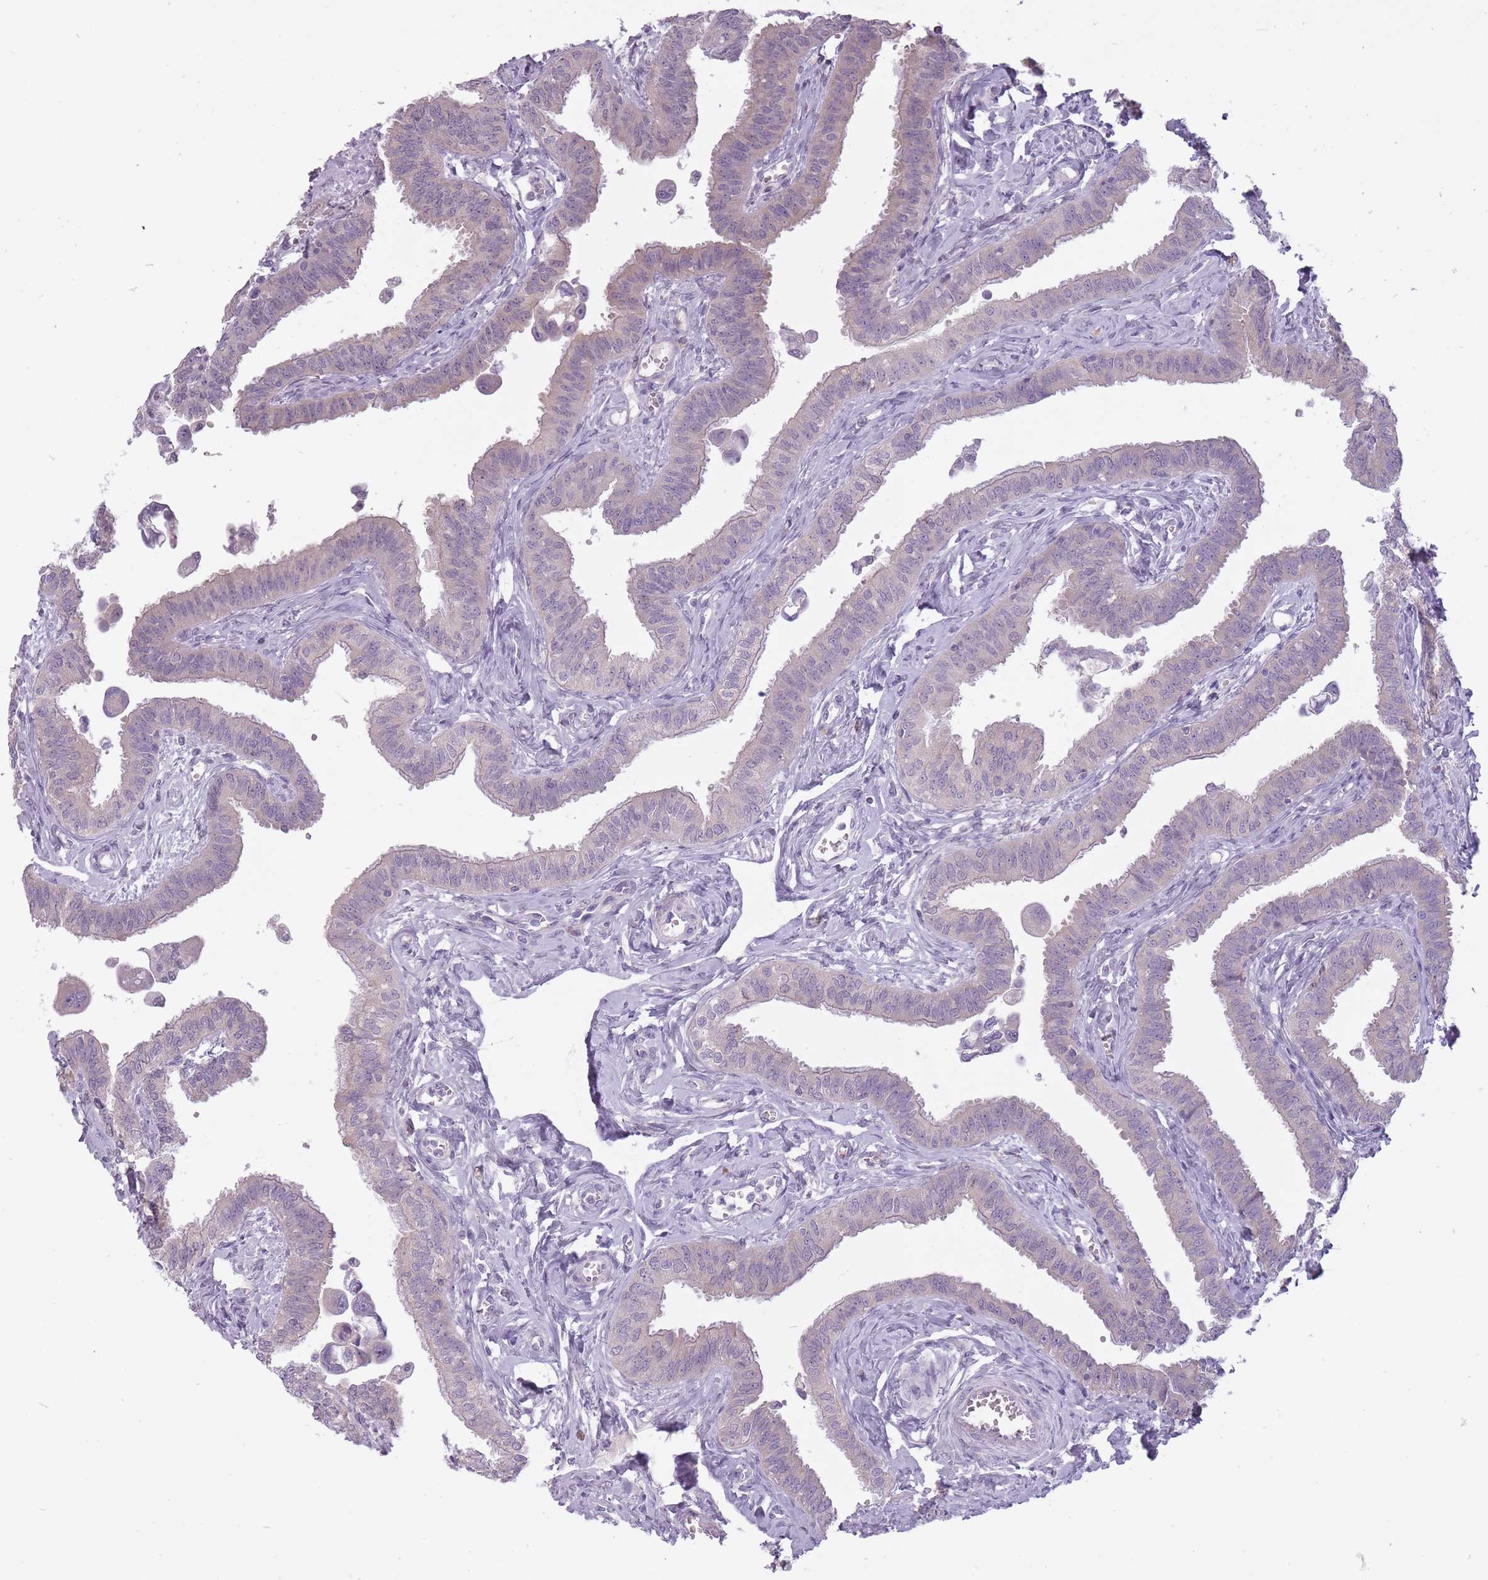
{"staining": {"intensity": "negative", "quantity": "none", "location": "none"}, "tissue": "fallopian tube", "cell_type": "Glandular cells", "image_type": "normal", "snomed": [{"axis": "morphology", "description": "Normal tissue, NOS"}, {"axis": "morphology", "description": "Carcinoma, NOS"}, {"axis": "topography", "description": "Fallopian tube"}, {"axis": "topography", "description": "Ovary"}], "caption": "A high-resolution histopathology image shows immunohistochemistry staining of unremarkable fallopian tube, which shows no significant expression in glandular cells.", "gene": "FAM43B", "patient": {"sex": "female", "age": 59}}